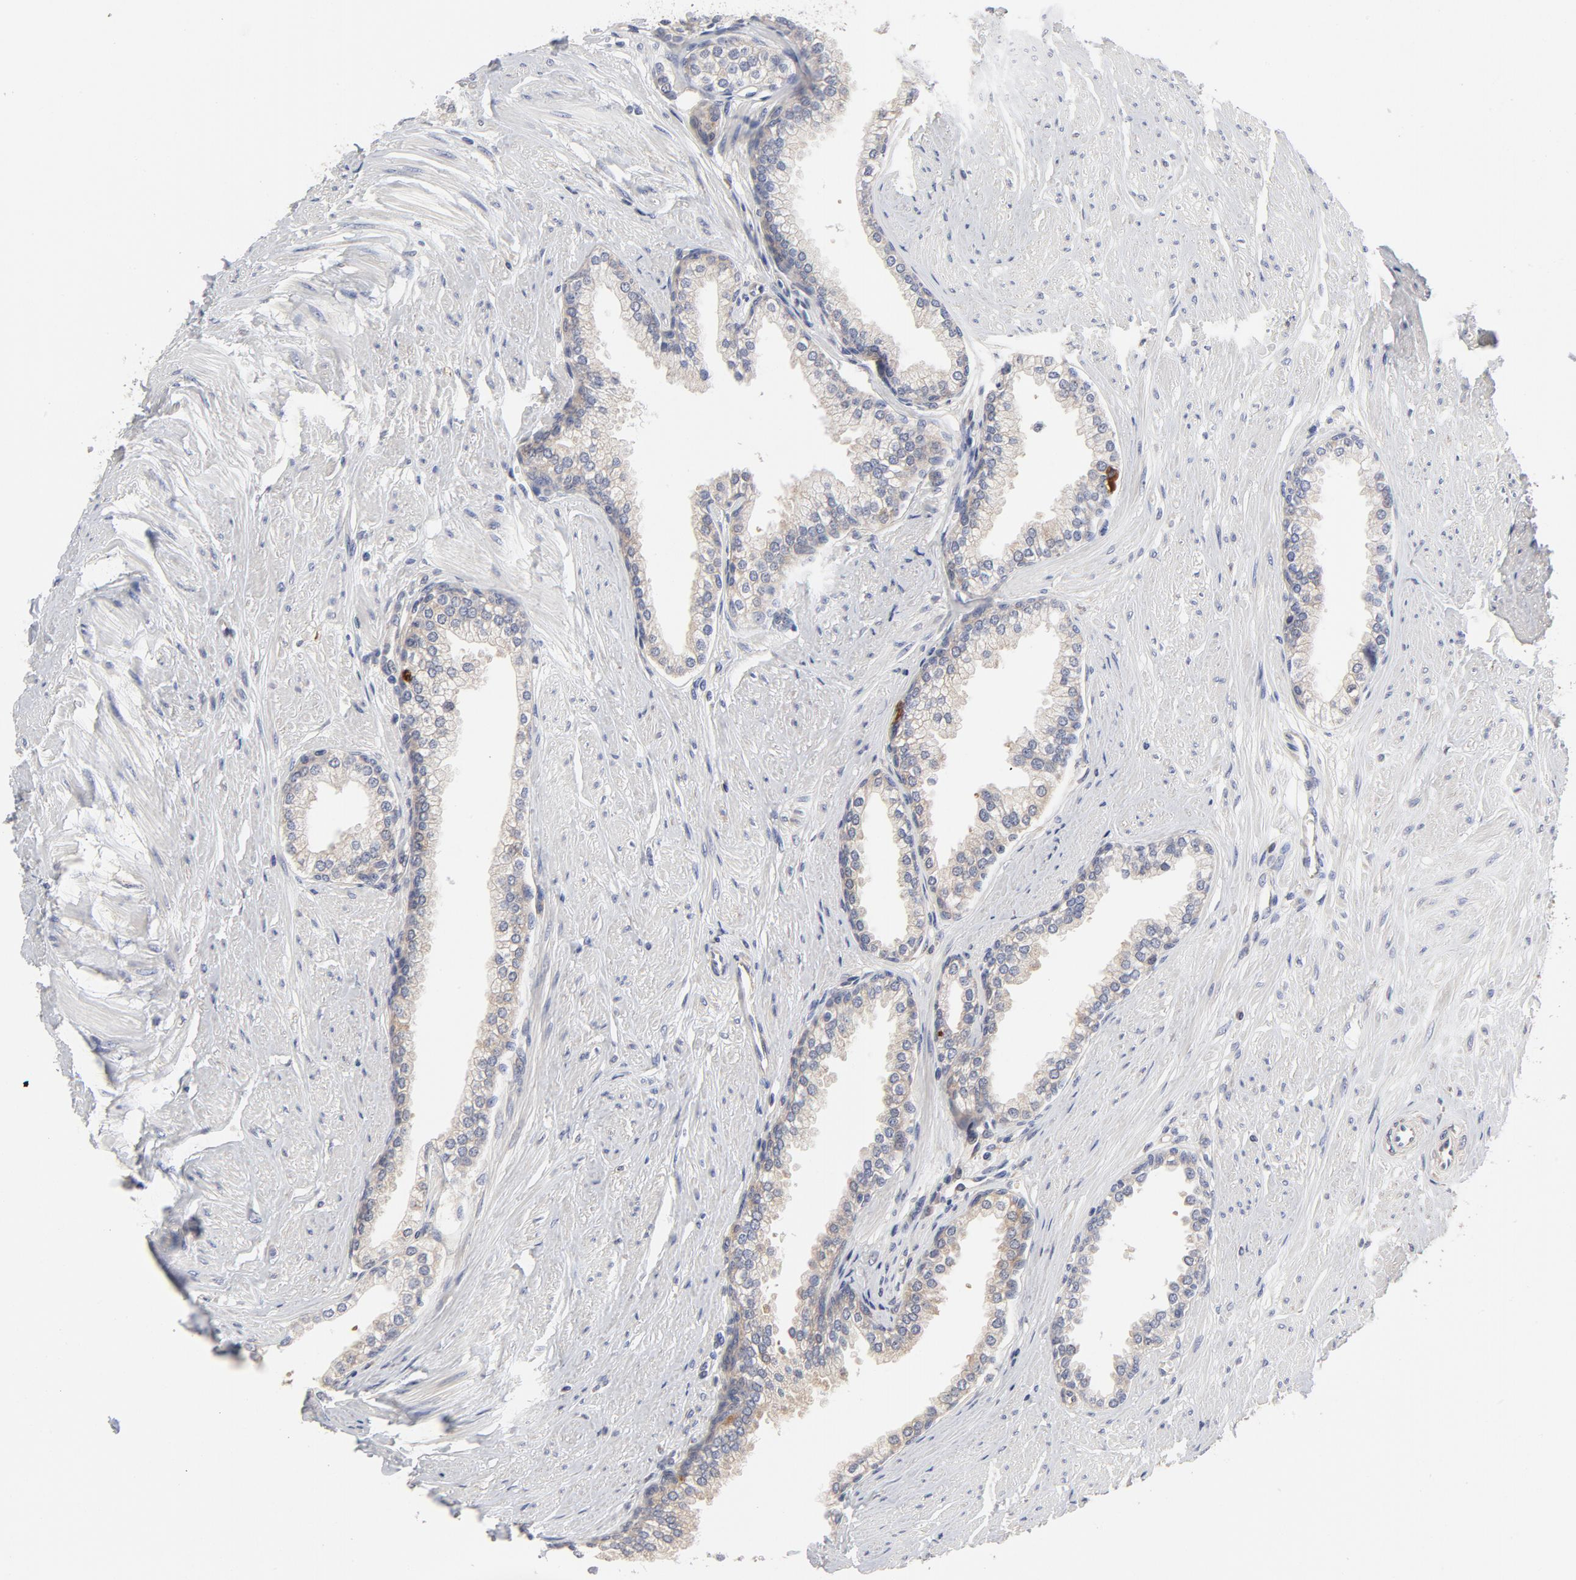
{"staining": {"intensity": "weak", "quantity": "25%-75%", "location": "cytoplasmic/membranous"}, "tissue": "prostate", "cell_type": "Glandular cells", "image_type": "normal", "snomed": [{"axis": "morphology", "description": "Normal tissue, NOS"}, {"axis": "topography", "description": "Prostate"}], "caption": "IHC histopathology image of benign prostate stained for a protein (brown), which displays low levels of weak cytoplasmic/membranous positivity in approximately 25%-75% of glandular cells.", "gene": "ASMTL", "patient": {"sex": "male", "age": 64}}